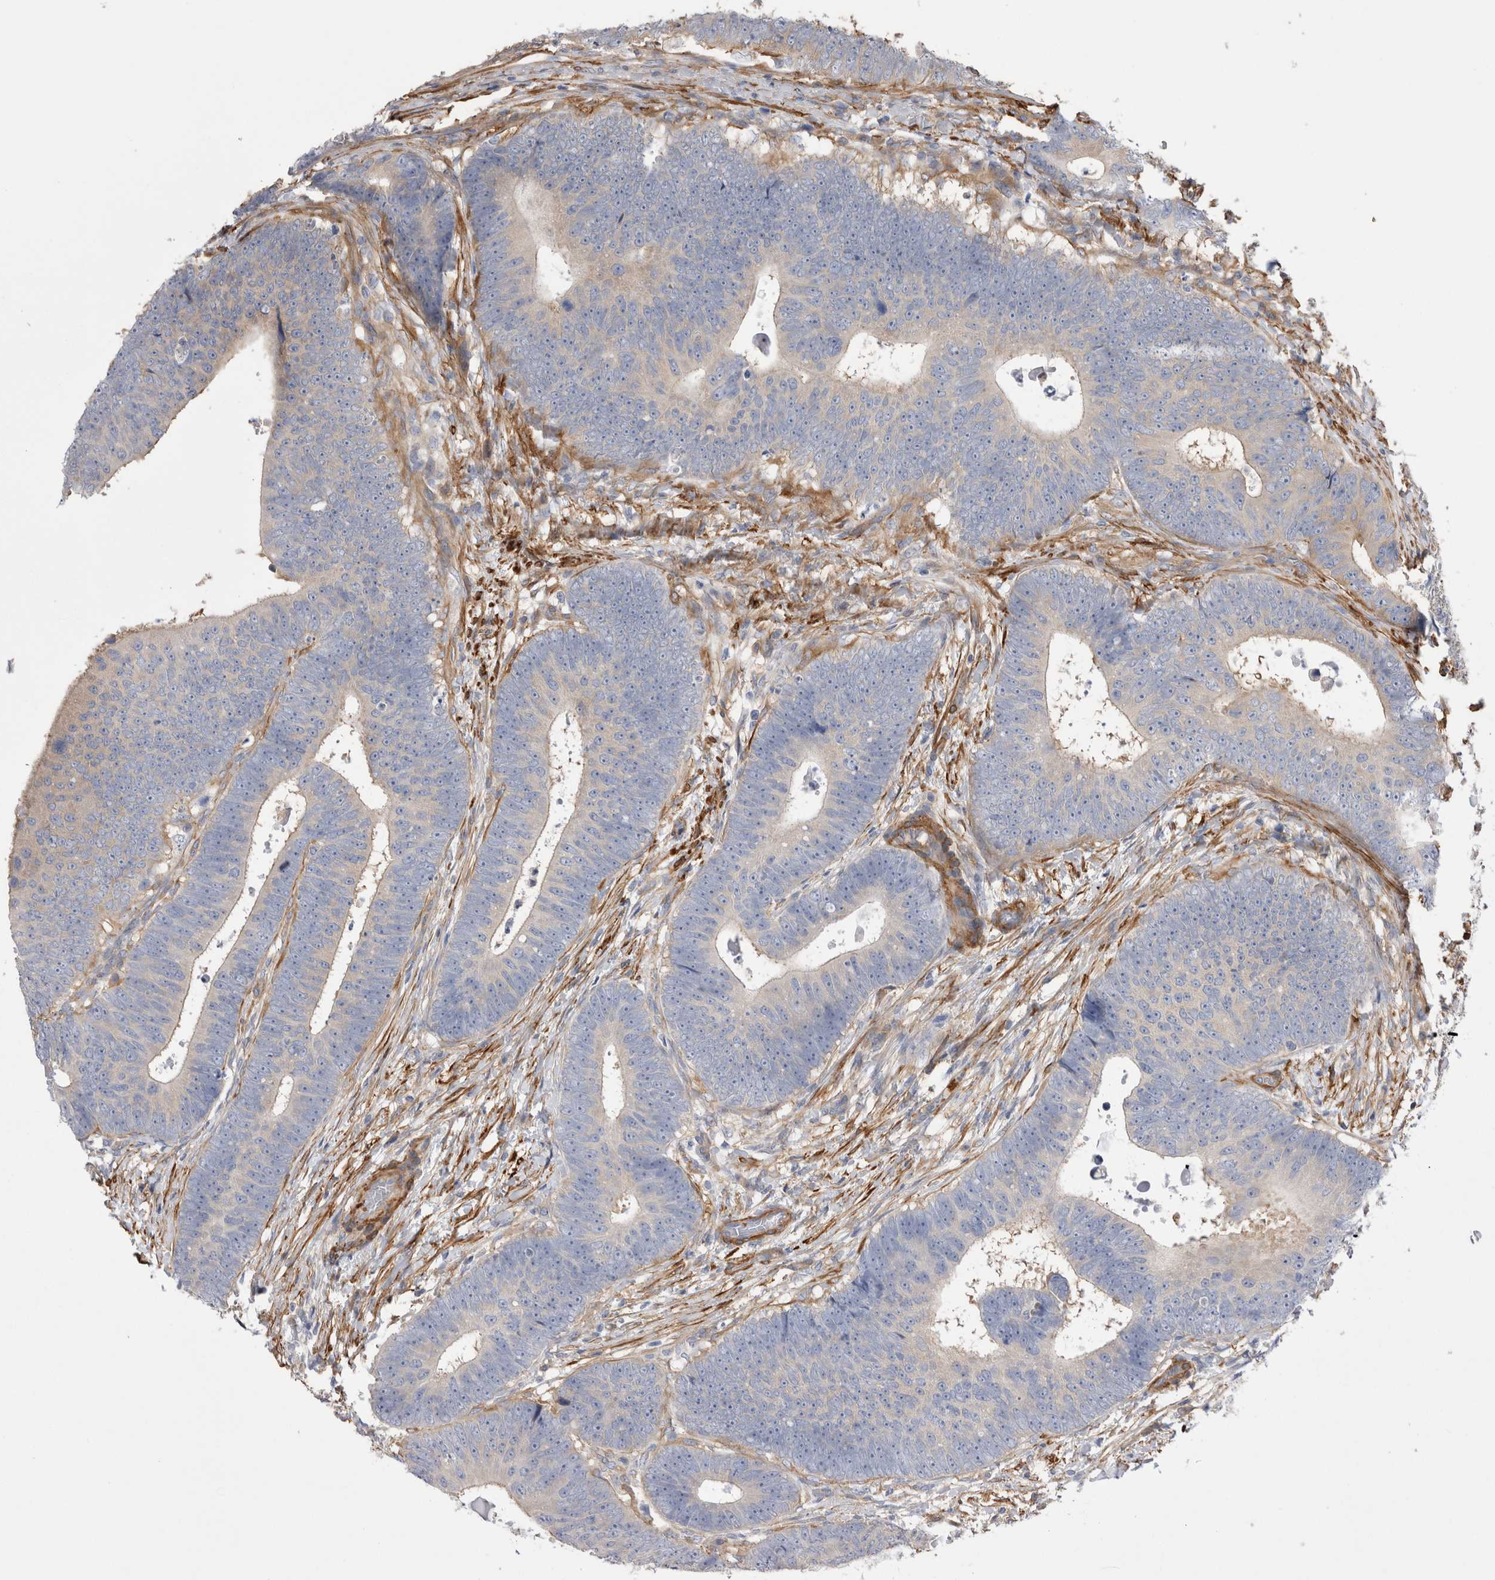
{"staining": {"intensity": "moderate", "quantity": "25%-75%", "location": "cytoplasmic/membranous"}, "tissue": "colorectal cancer", "cell_type": "Tumor cells", "image_type": "cancer", "snomed": [{"axis": "morphology", "description": "Adenocarcinoma, NOS"}, {"axis": "topography", "description": "Colon"}], "caption": "Protein staining of colorectal cancer tissue exhibits moderate cytoplasmic/membranous staining in approximately 25%-75% of tumor cells.", "gene": "EPRS1", "patient": {"sex": "male", "age": 56}}